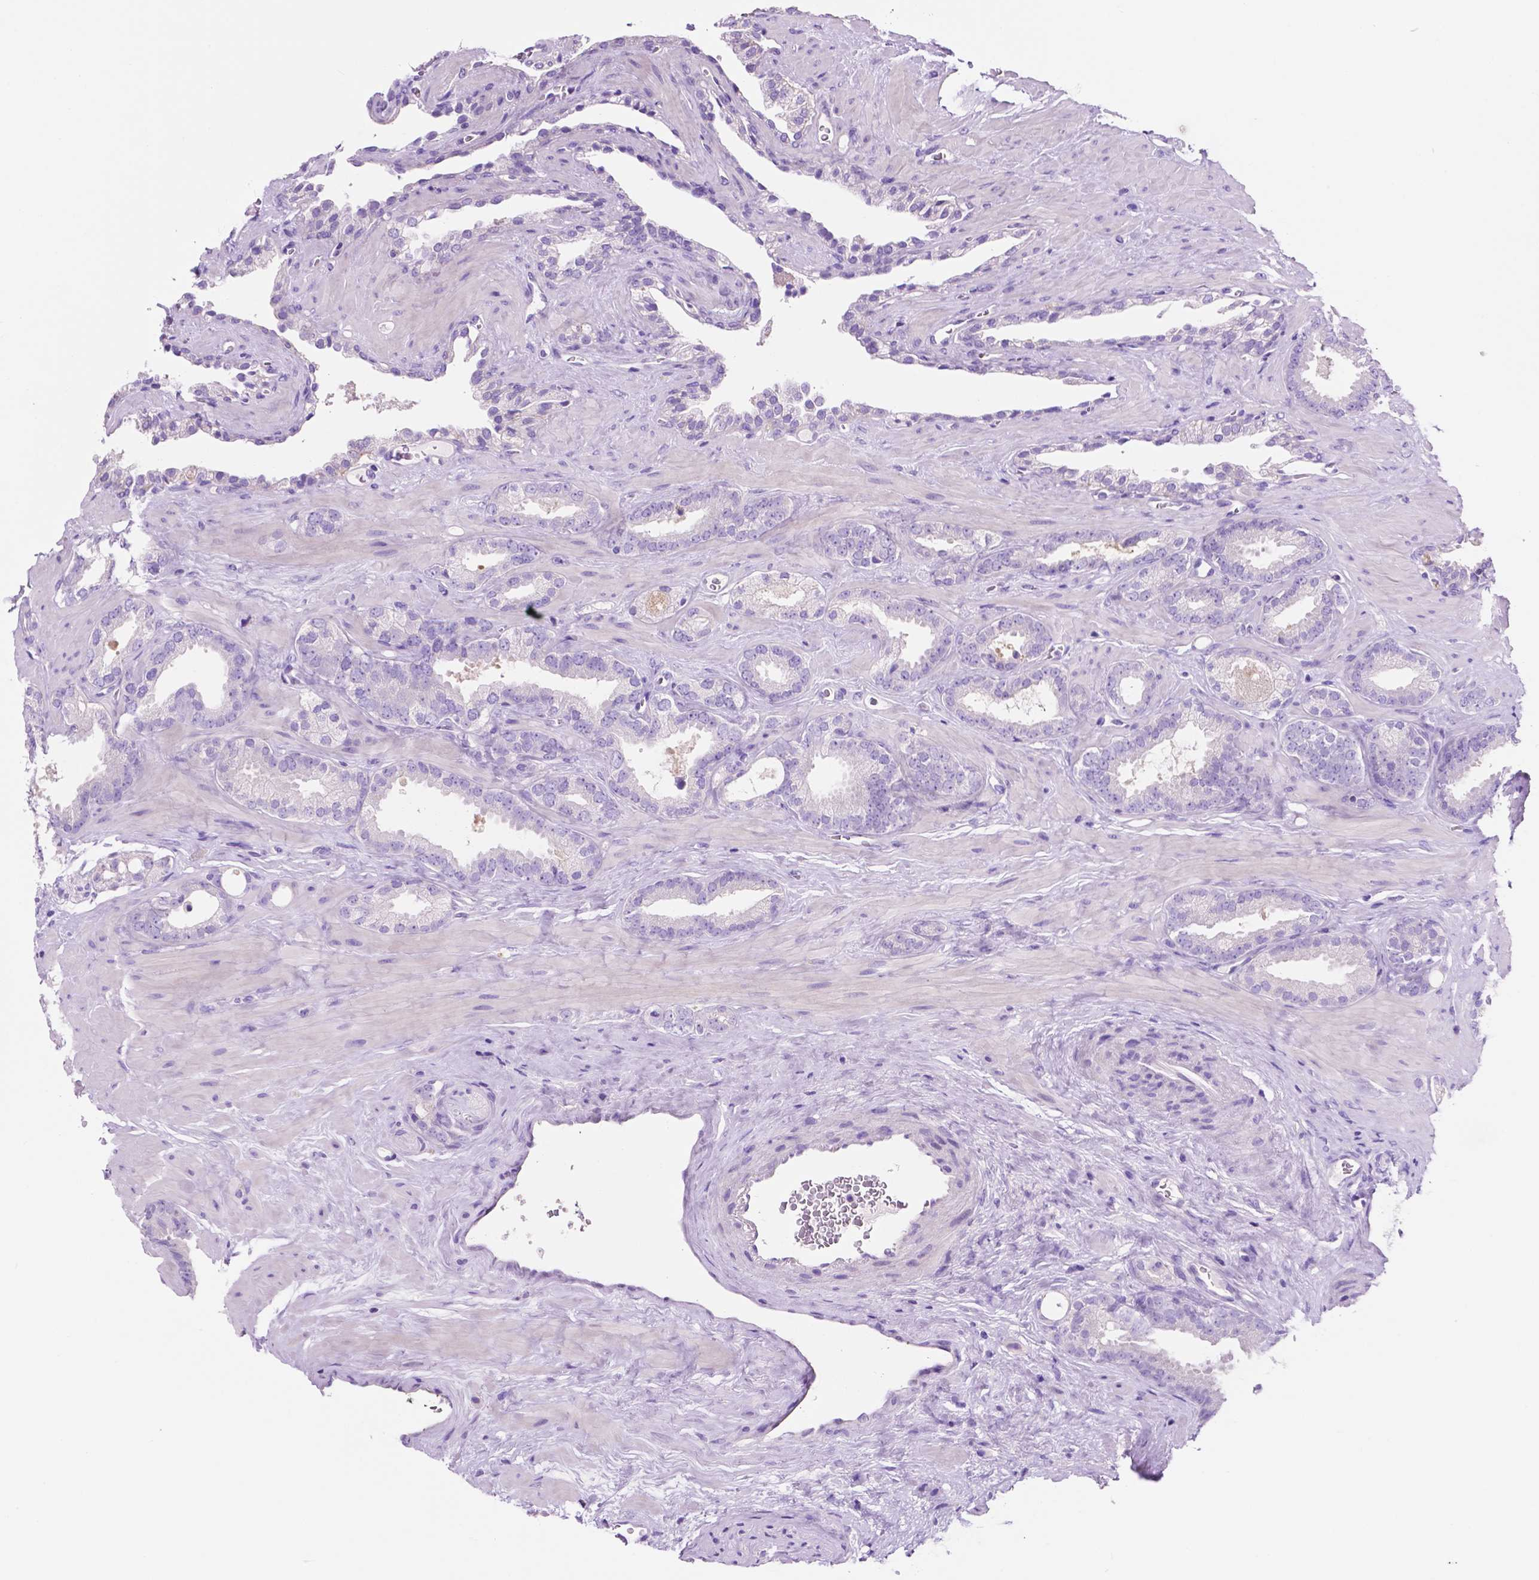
{"staining": {"intensity": "negative", "quantity": "none", "location": "none"}, "tissue": "prostate cancer", "cell_type": "Tumor cells", "image_type": "cancer", "snomed": [{"axis": "morphology", "description": "Adenocarcinoma, Low grade"}, {"axis": "topography", "description": "Prostate"}], "caption": "The immunohistochemistry micrograph has no significant expression in tumor cells of prostate low-grade adenocarcinoma tissue.", "gene": "IGFN1", "patient": {"sex": "male", "age": 62}}